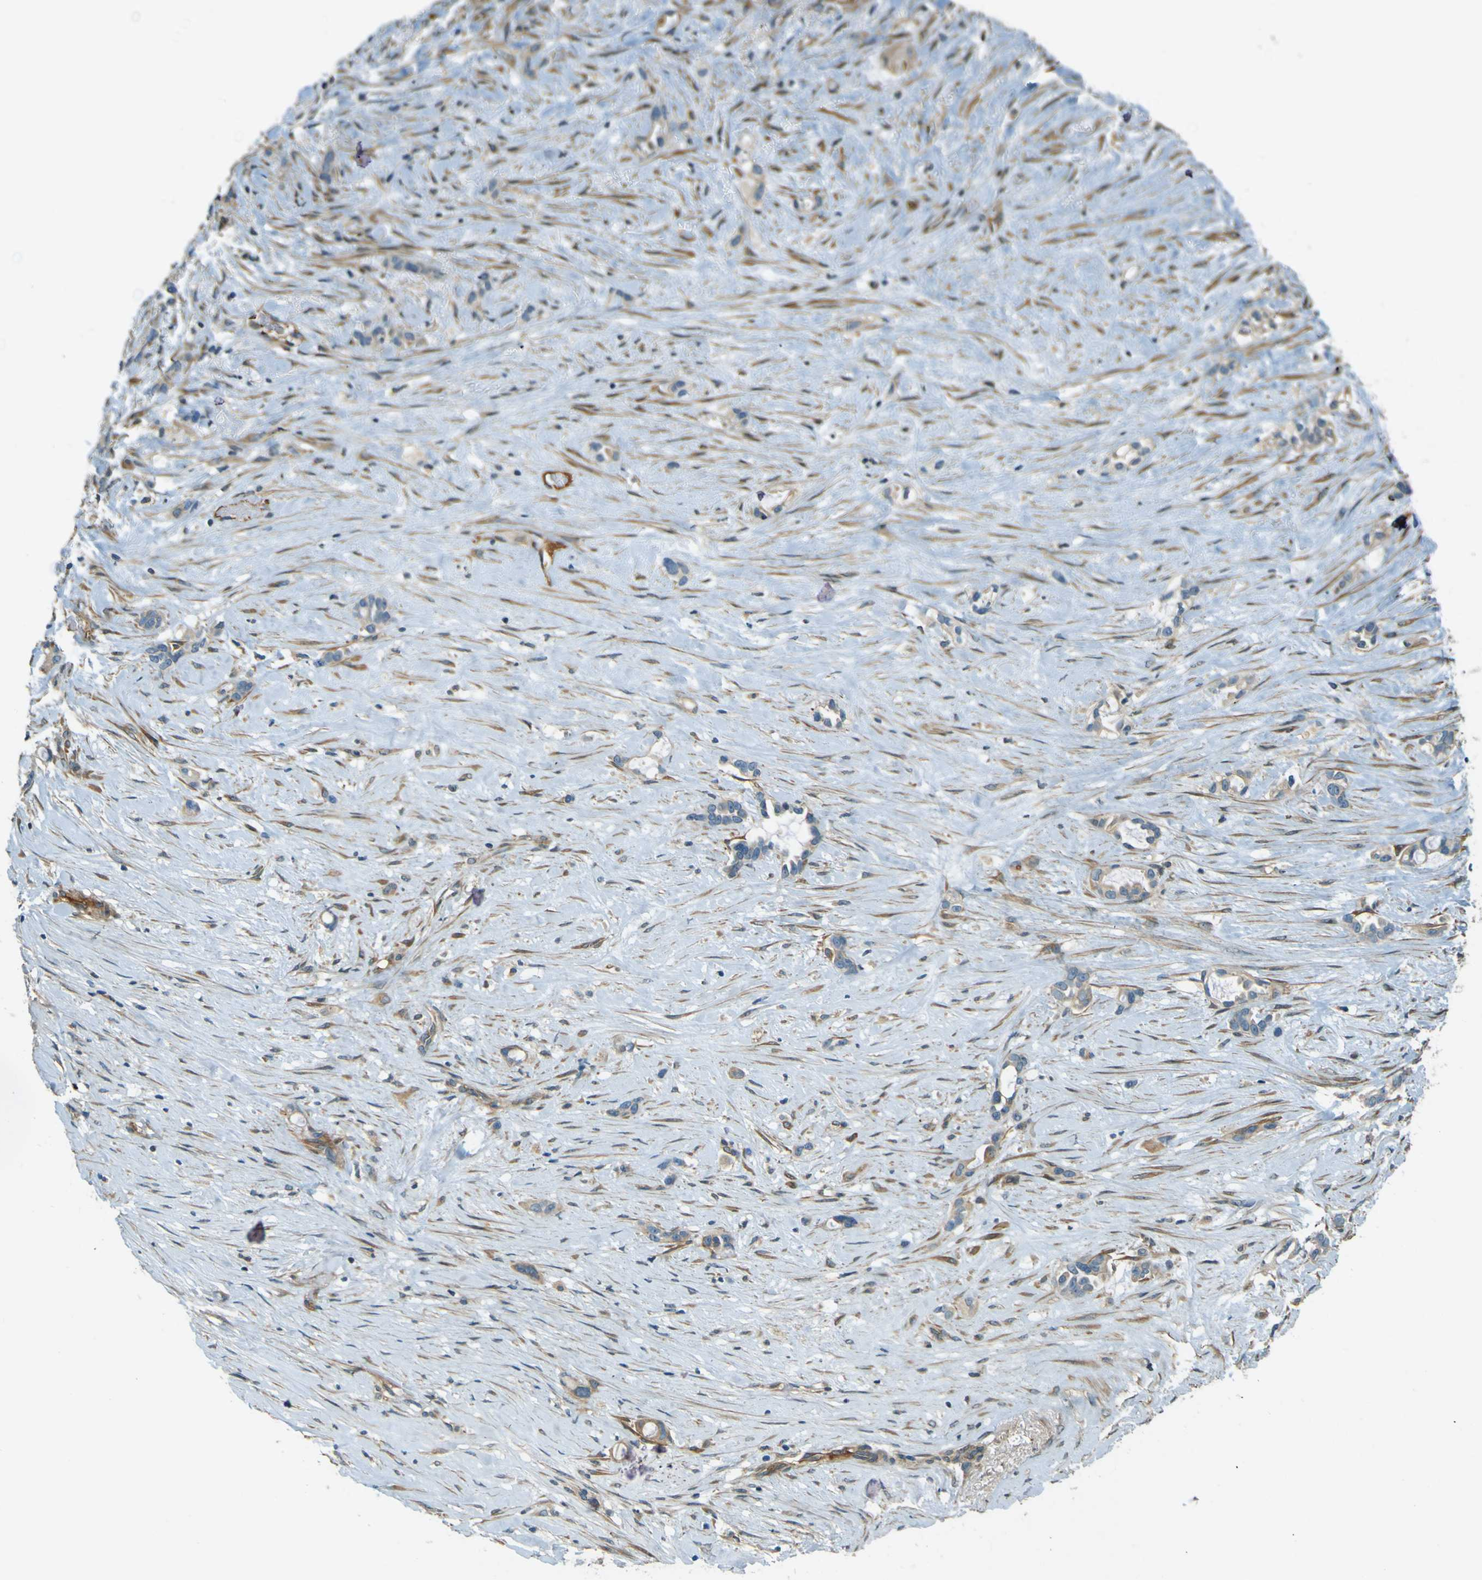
{"staining": {"intensity": "weak", "quantity": ">75%", "location": "cytoplasmic/membranous"}, "tissue": "liver cancer", "cell_type": "Tumor cells", "image_type": "cancer", "snomed": [{"axis": "morphology", "description": "Cholangiocarcinoma"}, {"axis": "topography", "description": "Liver"}], "caption": "Immunohistochemical staining of human liver cancer exhibits low levels of weak cytoplasmic/membranous protein positivity in approximately >75% of tumor cells. The protein is shown in brown color, while the nuclei are stained blue.", "gene": "LPCAT1", "patient": {"sex": "female", "age": 65}}